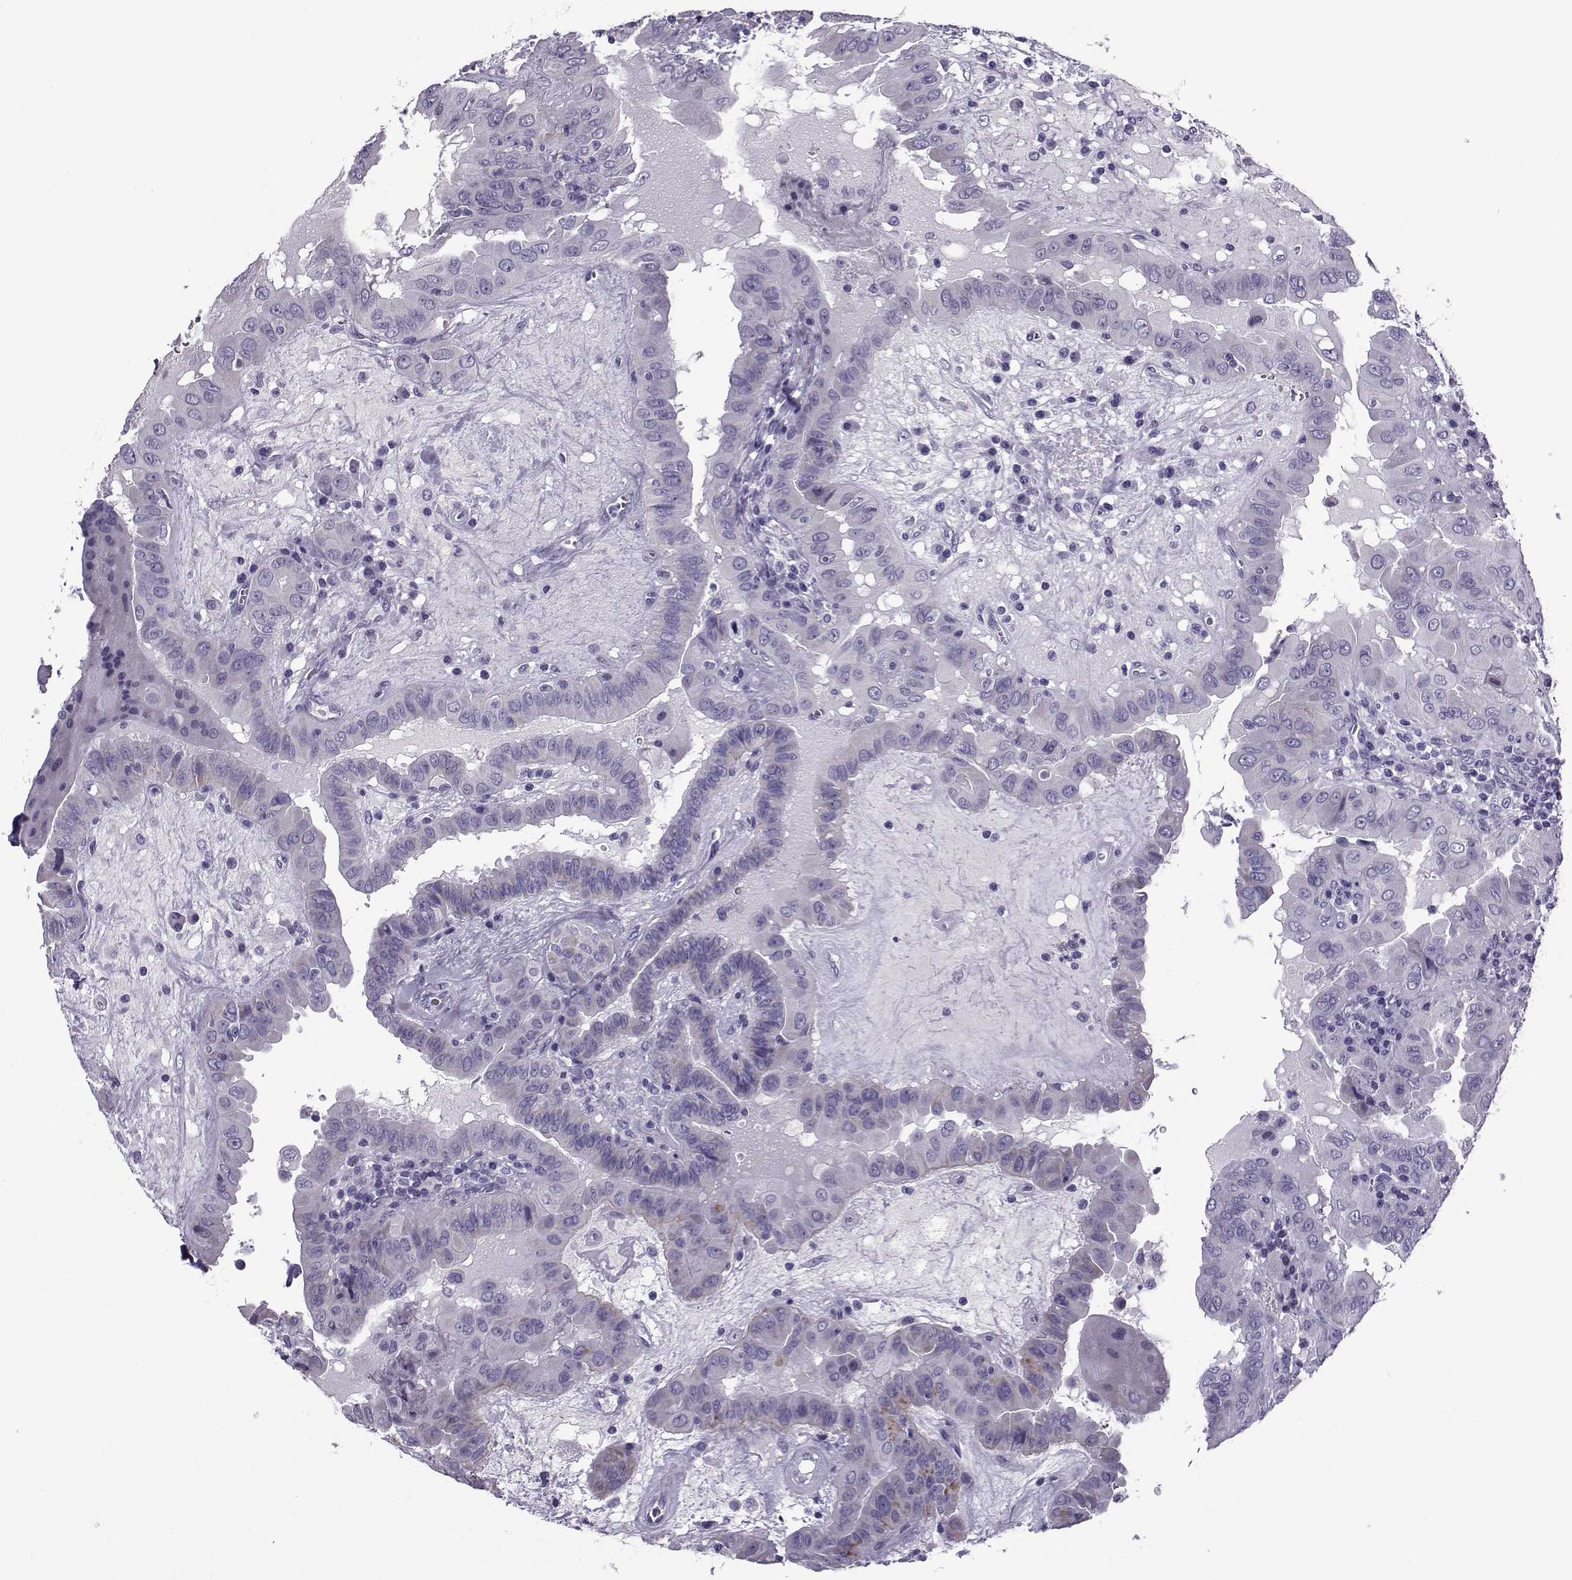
{"staining": {"intensity": "weak", "quantity": "<25%", "location": "cytoplasmic/membranous"}, "tissue": "thyroid cancer", "cell_type": "Tumor cells", "image_type": "cancer", "snomed": [{"axis": "morphology", "description": "Papillary adenocarcinoma, NOS"}, {"axis": "topography", "description": "Thyroid gland"}], "caption": "Tumor cells show no significant protein expression in thyroid papillary adenocarcinoma.", "gene": "OIP5", "patient": {"sex": "female", "age": 37}}